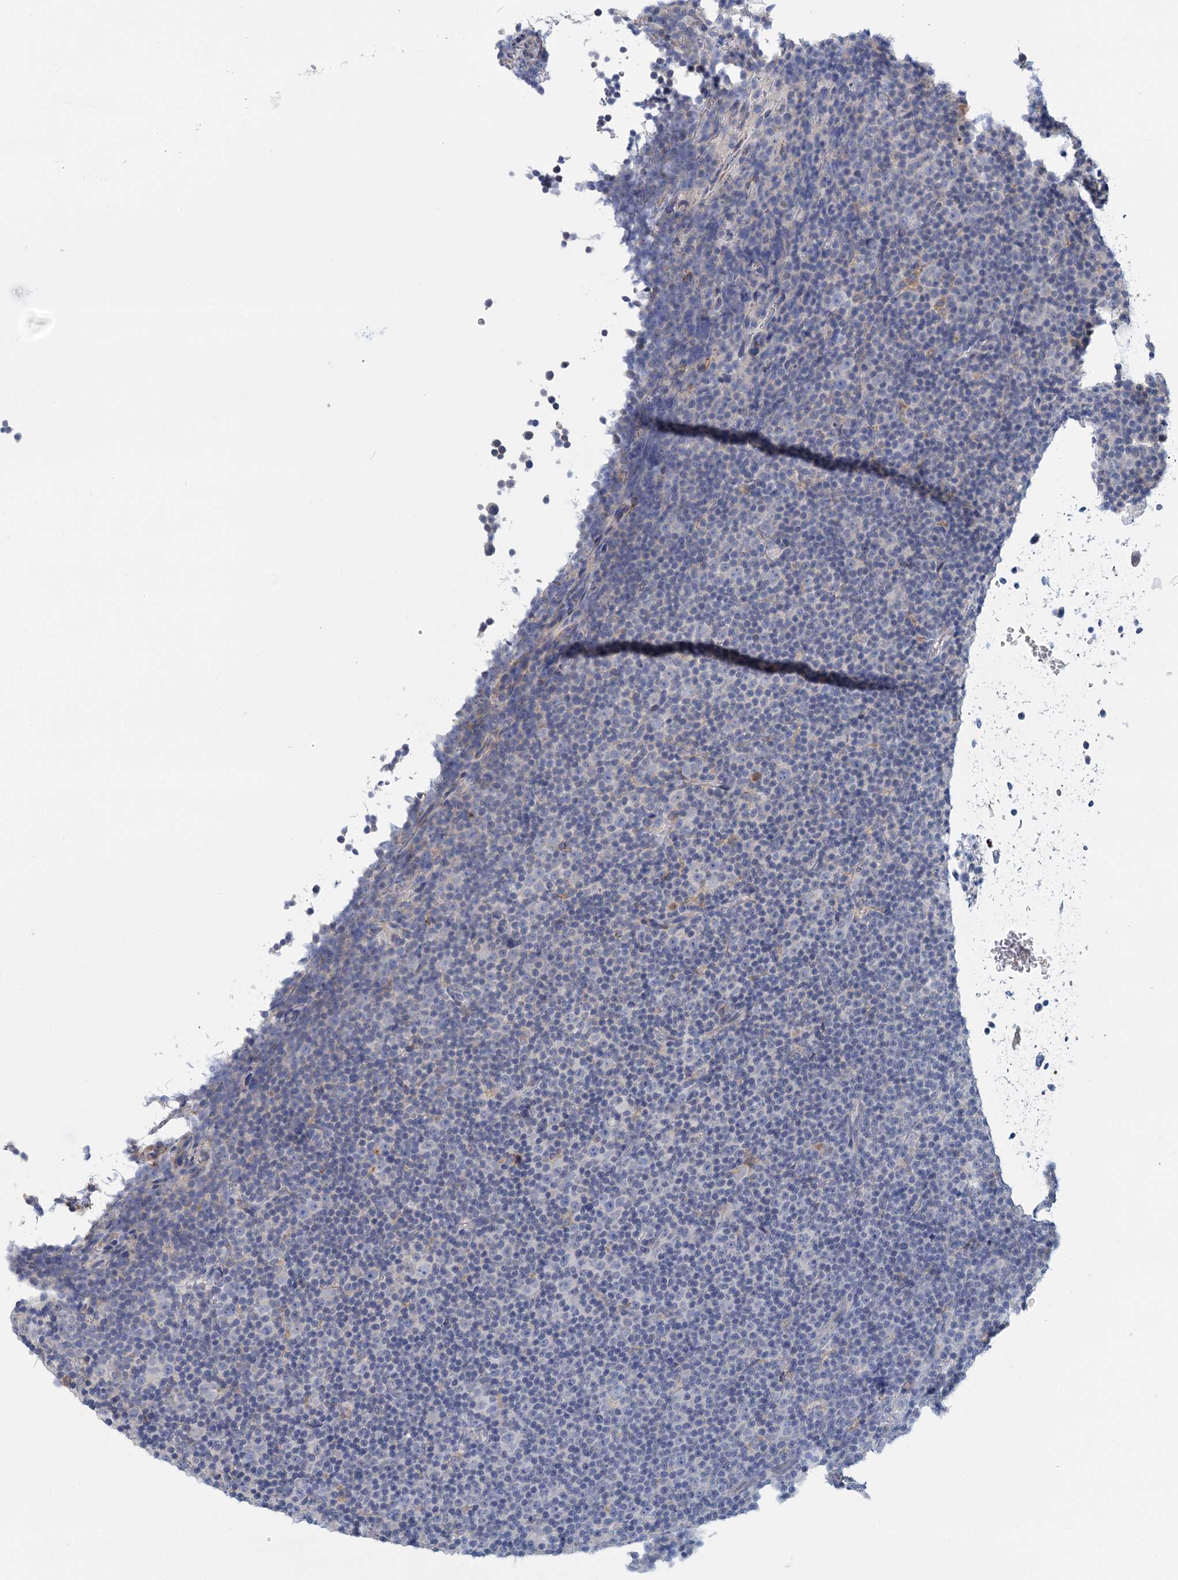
{"staining": {"intensity": "negative", "quantity": "none", "location": "none"}, "tissue": "lymphoma", "cell_type": "Tumor cells", "image_type": "cancer", "snomed": [{"axis": "morphology", "description": "Malignant lymphoma, non-Hodgkin's type, Low grade"}, {"axis": "topography", "description": "Lymph node"}], "caption": "The image shows no staining of tumor cells in lymphoma.", "gene": "ANKRD16", "patient": {"sex": "female", "age": 67}}